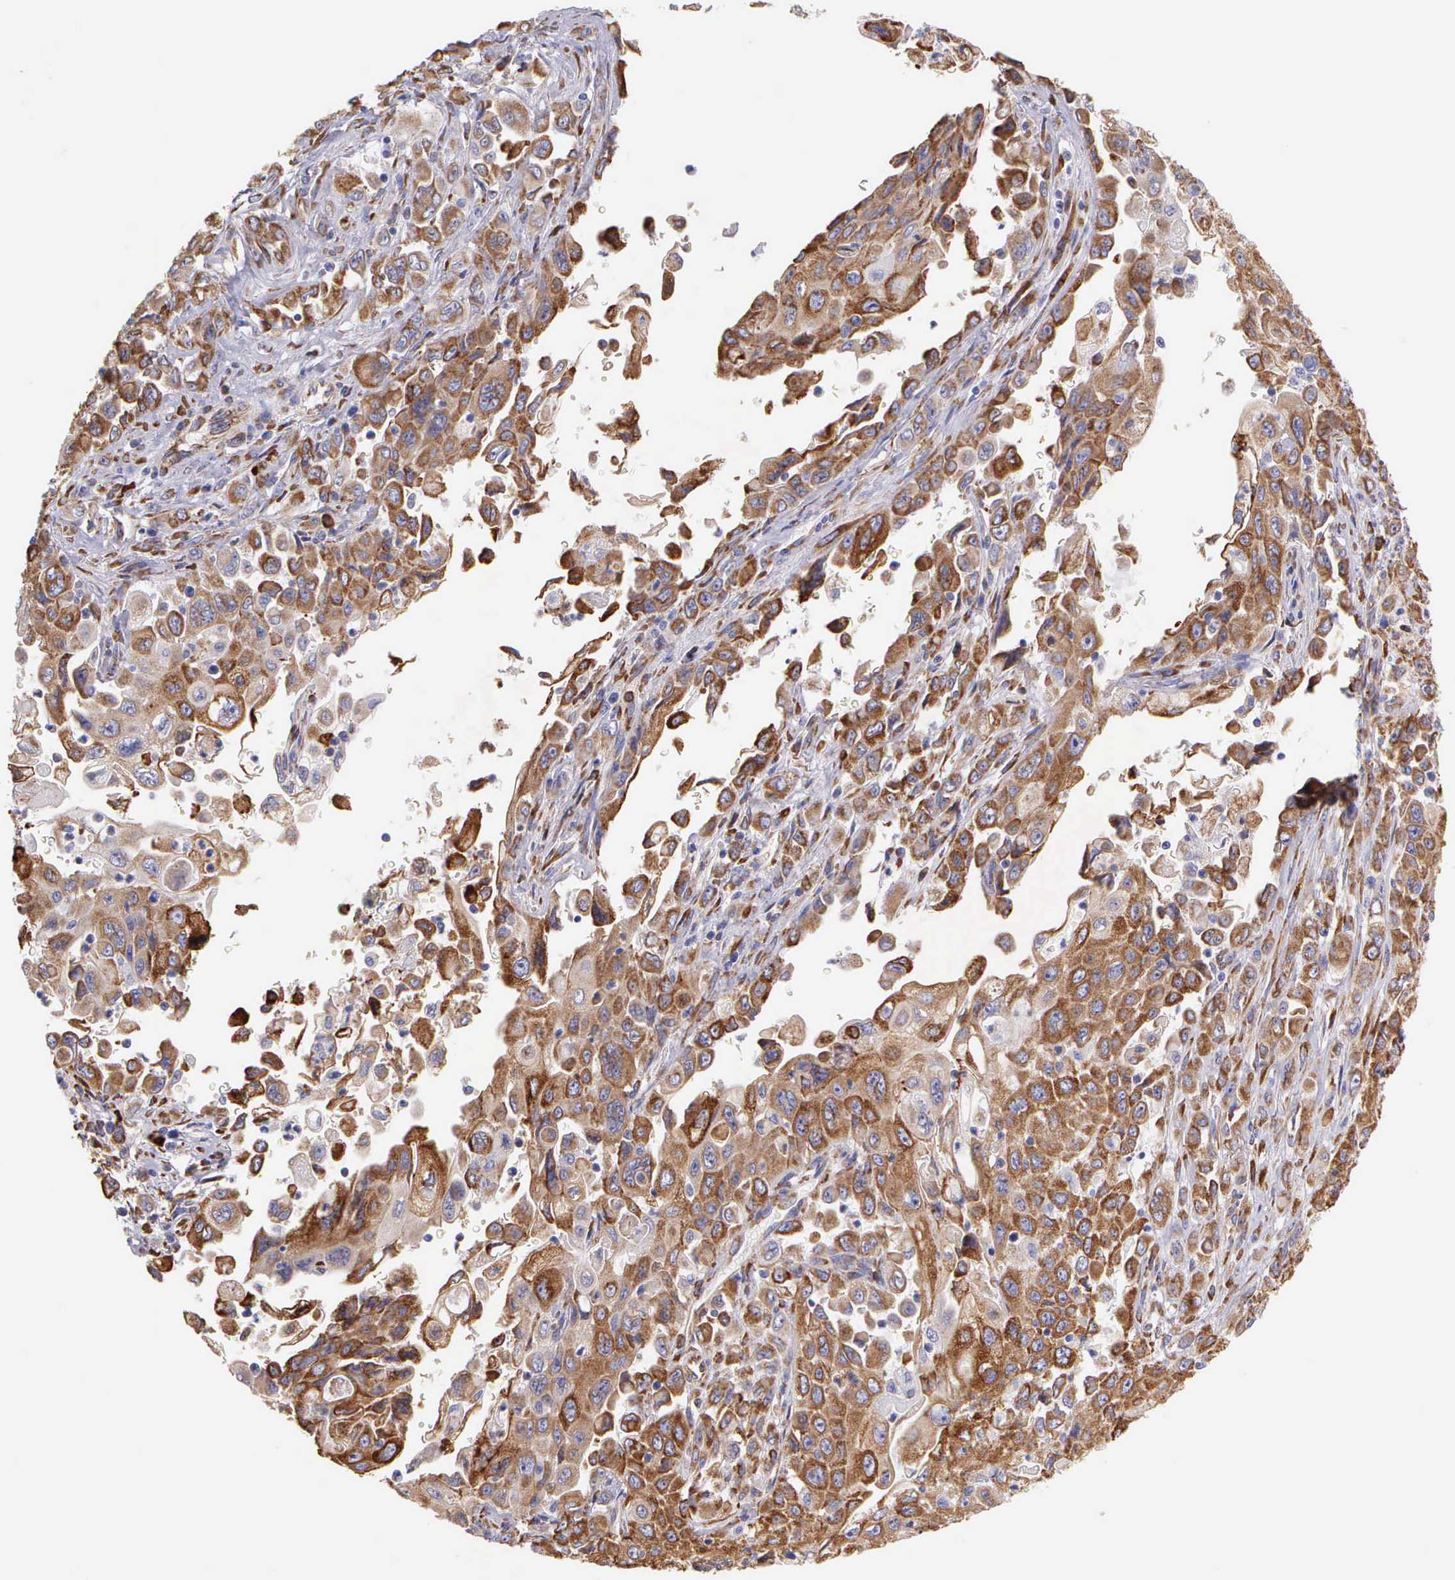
{"staining": {"intensity": "strong", "quantity": ">75%", "location": "cytoplasmic/membranous"}, "tissue": "pancreatic cancer", "cell_type": "Tumor cells", "image_type": "cancer", "snomed": [{"axis": "morphology", "description": "Adenocarcinoma, NOS"}, {"axis": "topography", "description": "Pancreas"}], "caption": "Immunohistochemical staining of pancreatic cancer (adenocarcinoma) displays strong cytoplasmic/membranous protein staining in approximately >75% of tumor cells. (Brightfield microscopy of DAB IHC at high magnification).", "gene": "CKAP4", "patient": {"sex": "male", "age": 70}}